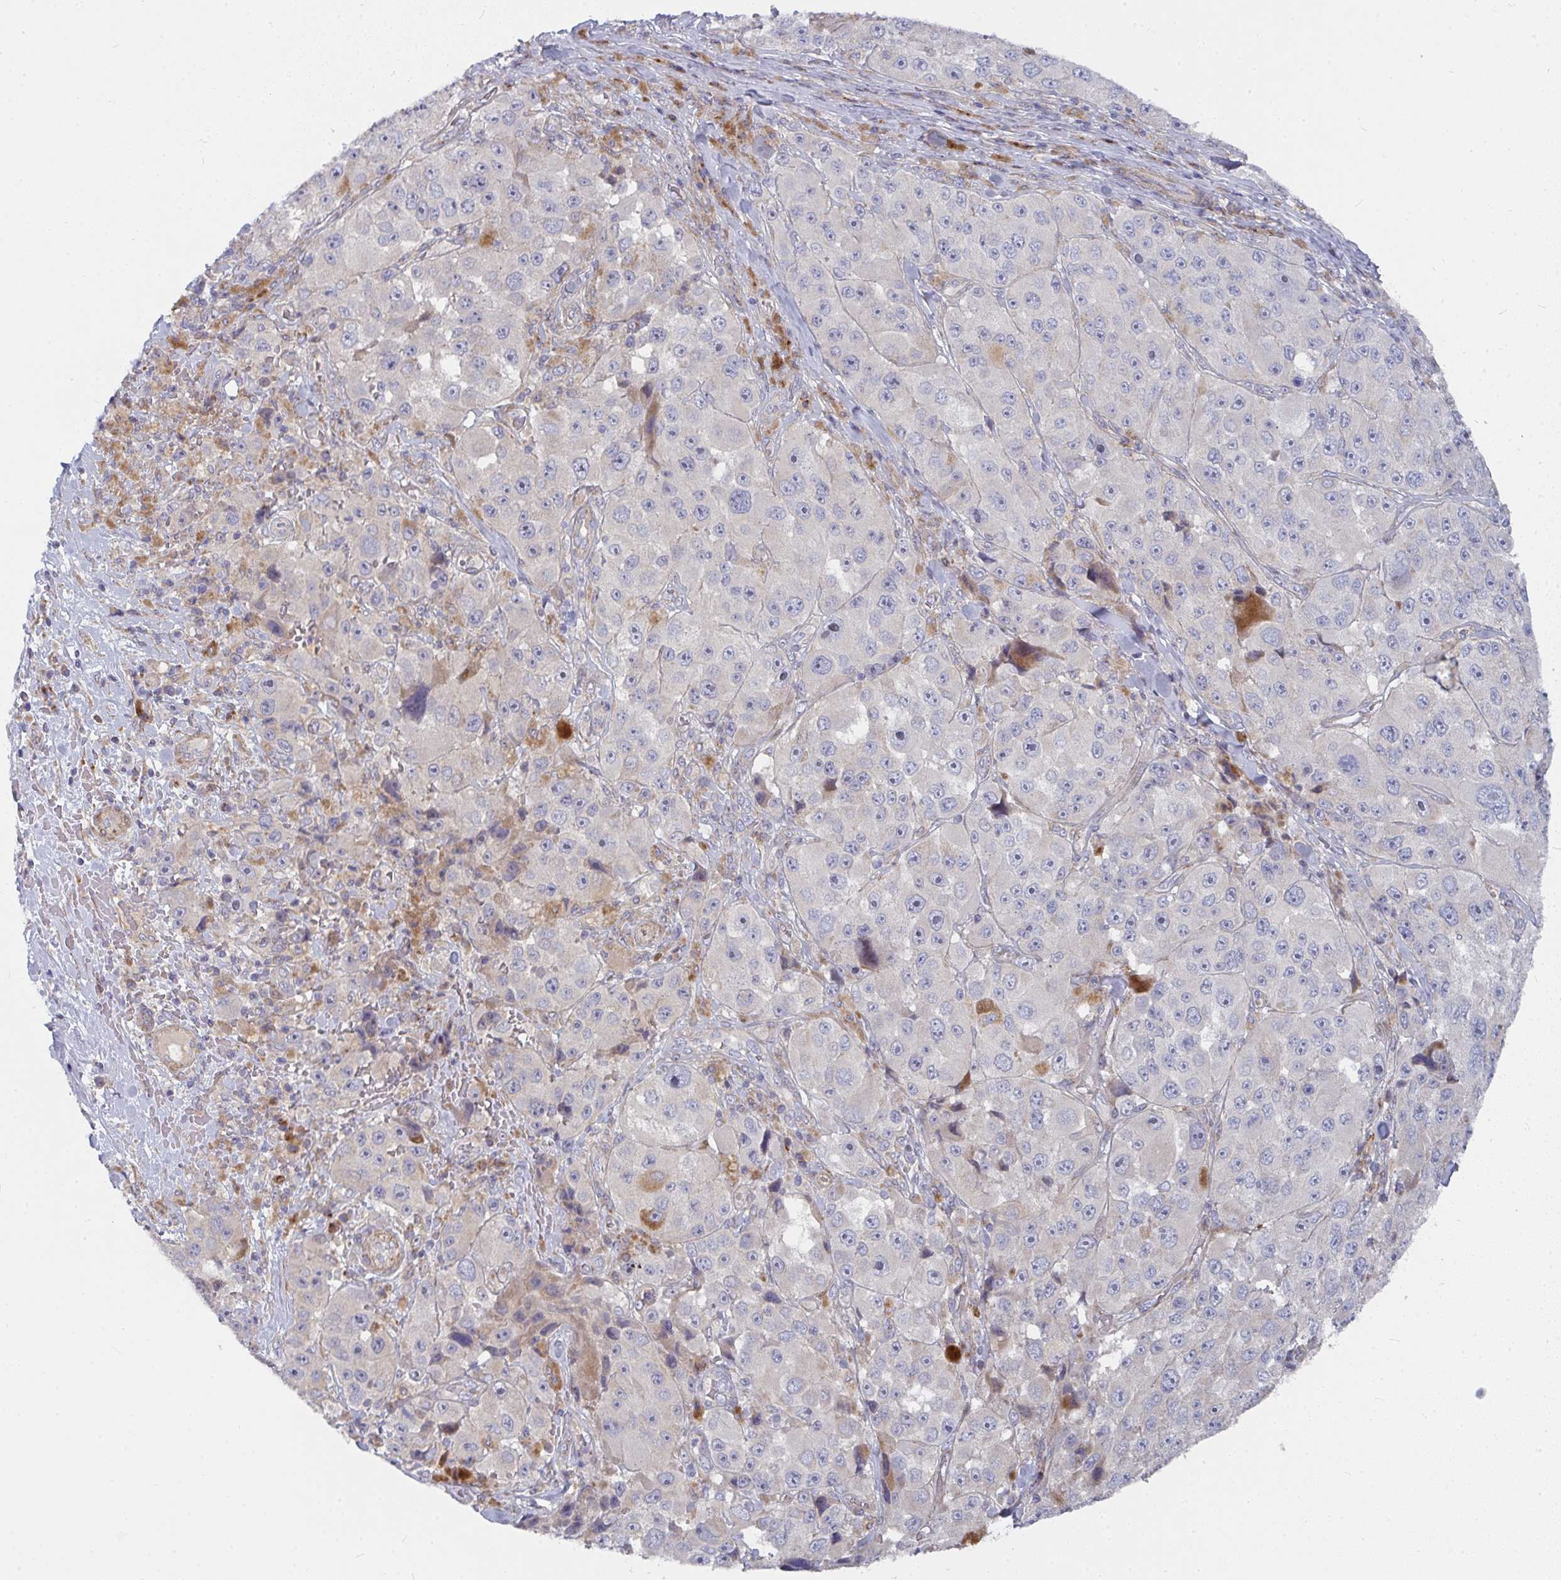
{"staining": {"intensity": "moderate", "quantity": "<25%", "location": "cytoplasmic/membranous"}, "tissue": "melanoma", "cell_type": "Tumor cells", "image_type": "cancer", "snomed": [{"axis": "morphology", "description": "Malignant melanoma, Metastatic site"}, {"axis": "topography", "description": "Lymph node"}], "caption": "A histopathology image of melanoma stained for a protein displays moderate cytoplasmic/membranous brown staining in tumor cells. (IHC, brightfield microscopy, high magnification).", "gene": "RHEBL1", "patient": {"sex": "male", "age": 62}}